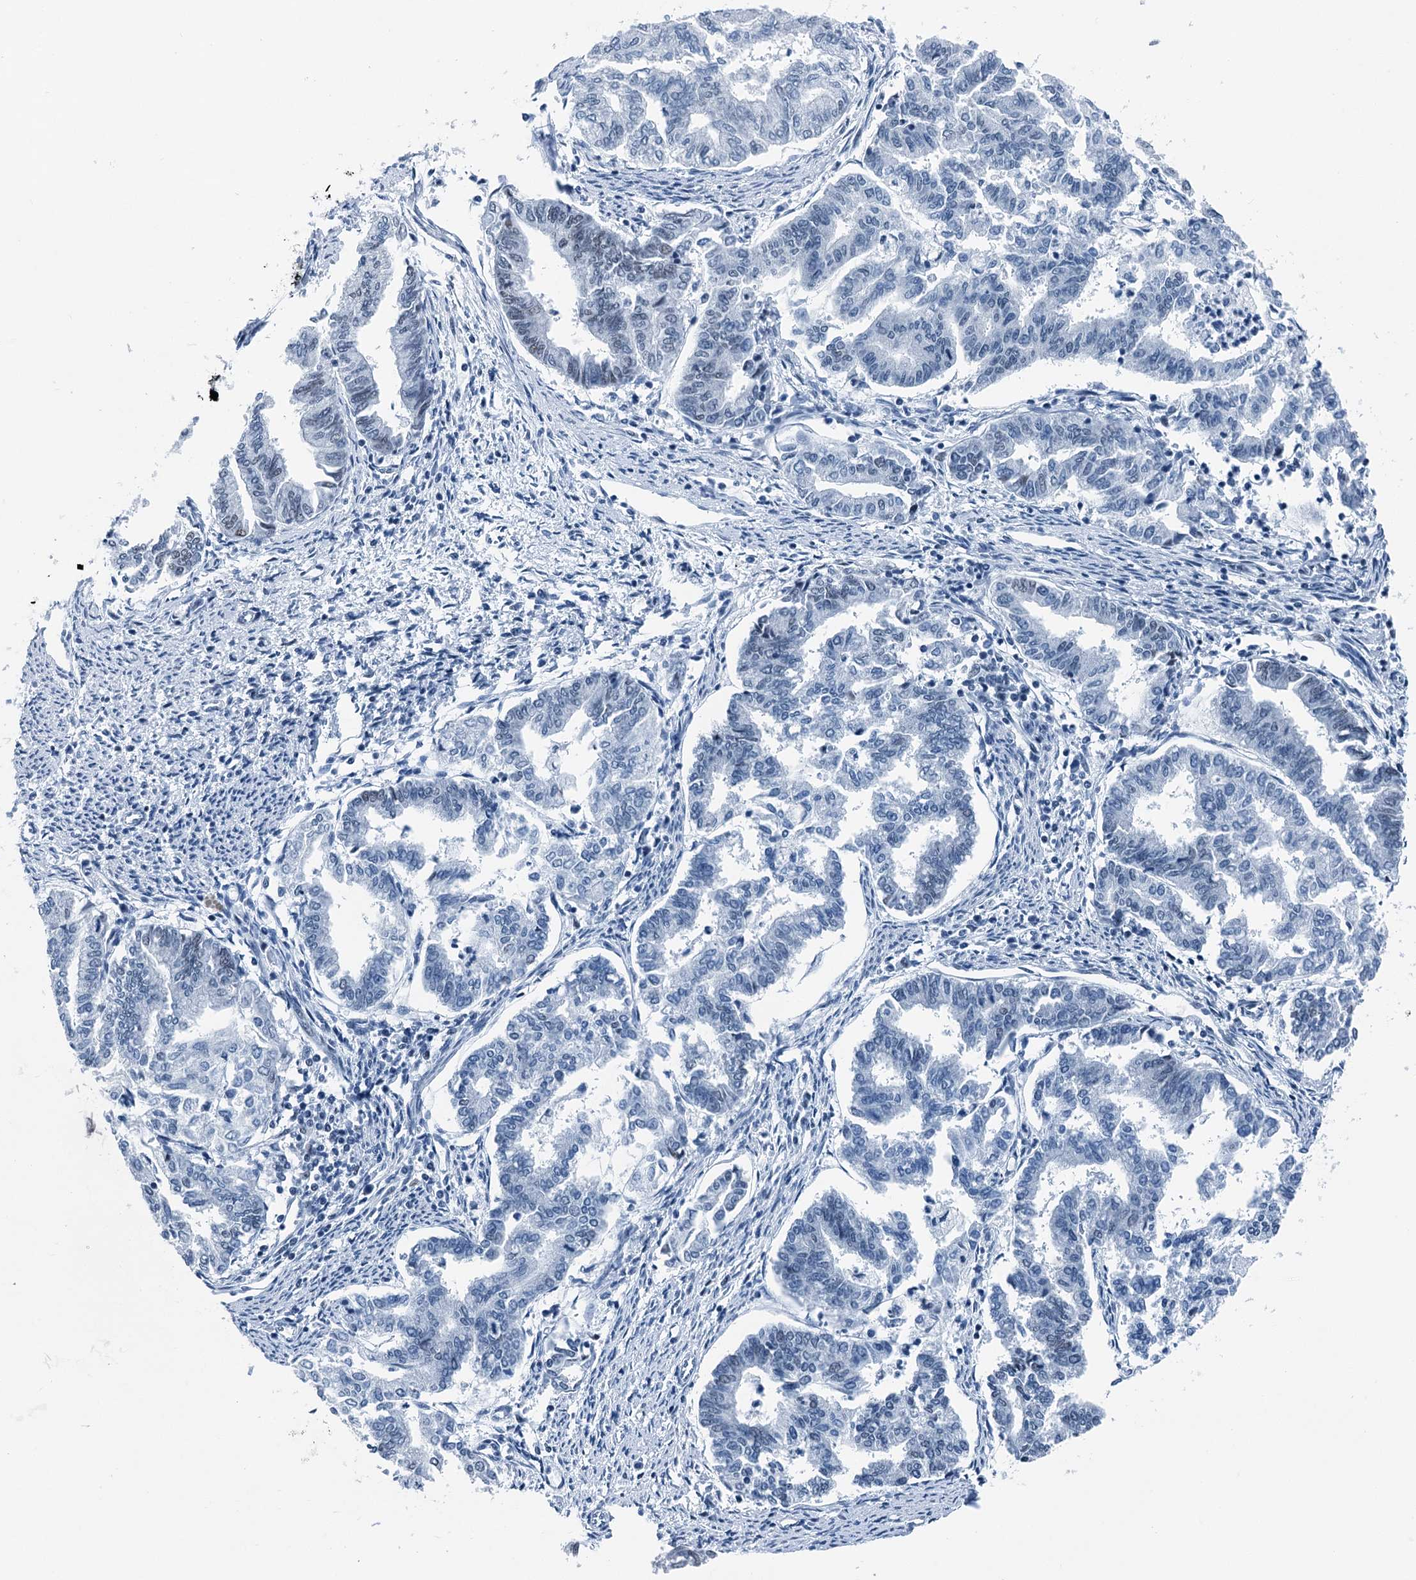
{"staining": {"intensity": "negative", "quantity": "none", "location": "none"}, "tissue": "endometrial cancer", "cell_type": "Tumor cells", "image_type": "cancer", "snomed": [{"axis": "morphology", "description": "Adenocarcinoma, NOS"}, {"axis": "topography", "description": "Endometrium"}], "caption": "A photomicrograph of endometrial cancer (adenocarcinoma) stained for a protein demonstrates no brown staining in tumor cells. (Stains: DAB (3,3'-diaminobenzidine) immunohistochemistry with hematoxylin counter stain, Microscopy: brightfield microscopy at high magnification).", "gene": "TRPT1", "patient": {"sex": "female", "age": 79}}